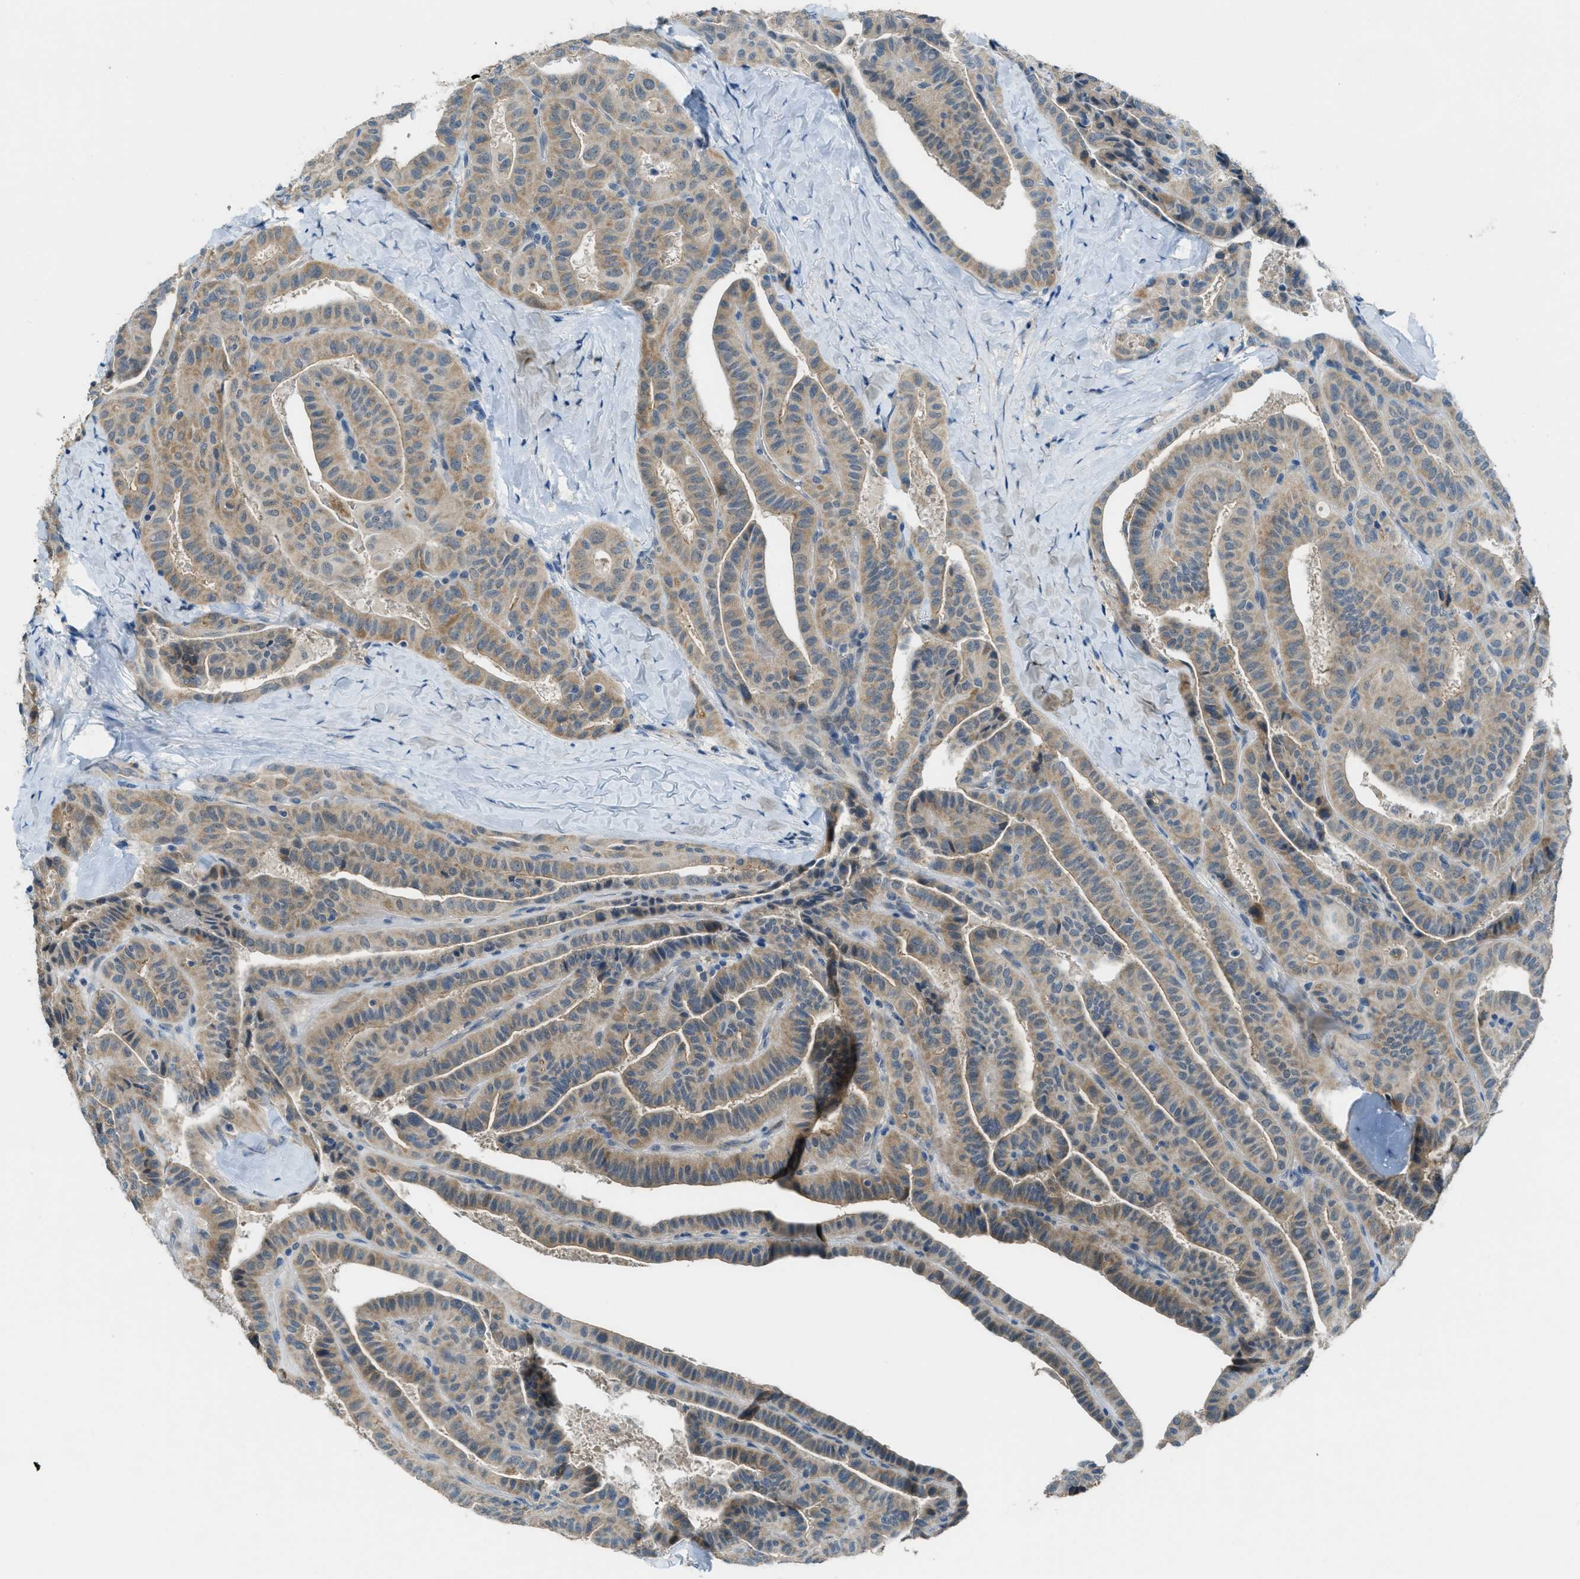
{"staining": {"intensity": "weak", "quantity": ">75%", "location": "cytoplasmic/membranous"}, "tissue": "thyroid cancer", "cell_type": "Tumor cells", "image_type": "cancer", "snomed": [{"axis": "morphology", "description": "Papillary adenocarcinoma, NOS"}, {"axis": "topography", "description": "Thyroid gland"}], "caption": "Immunohistochemical staining of human papillary adenocarcinoma (thyroid) shows low levels of weak cytoplasmic/membranous expression in about >75% of tumor cells.", "gene": "CDON", "patient": {"sex": "male", "age": 77}}